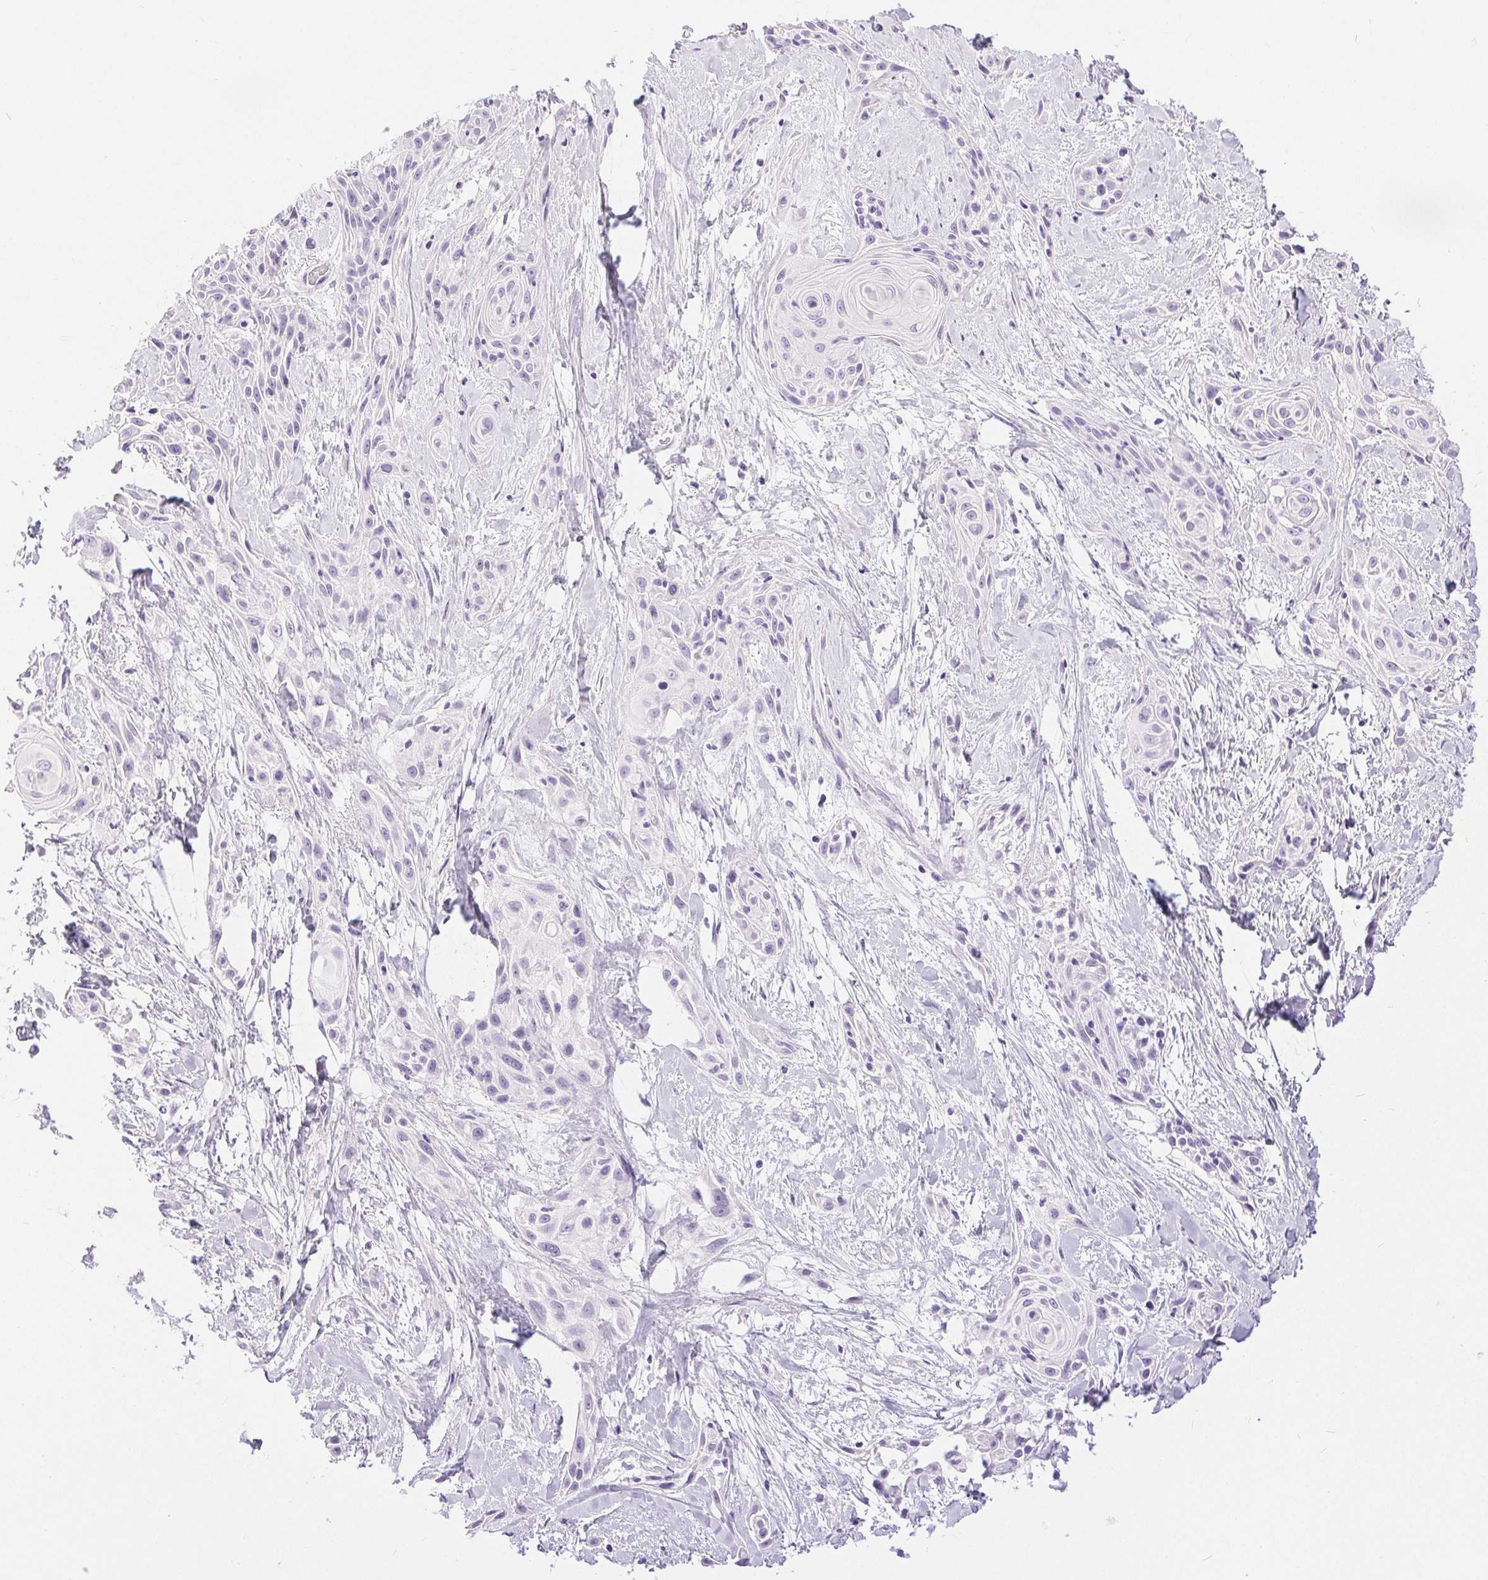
{"staining": {"intensity": "negative", "quantity": "none", "location": "none"}, "tissue": "skin cancer", "cell_type": "Tumor cells", "image_type": "cancer", "snomed": [{"axis": "morphology", "description": "Squamous cell carcinoma, NOS"}, {"axis": "topography", "description": "Skin"}, {"axis": "topography", "description": "Anal"}], "caption": "This image is of skin cancer stained with immunohistochemistry (IHC) to label a protein in brown with the nuclei are counter-stained blue. There is no positivity in tumor cells. (Brightfield microscopy of DAB (3,3'-diaminobenzidine) immunohistochemistry at high magnification).", "gene": "XDH", "patient": {"sex": "male", "age": 64}}